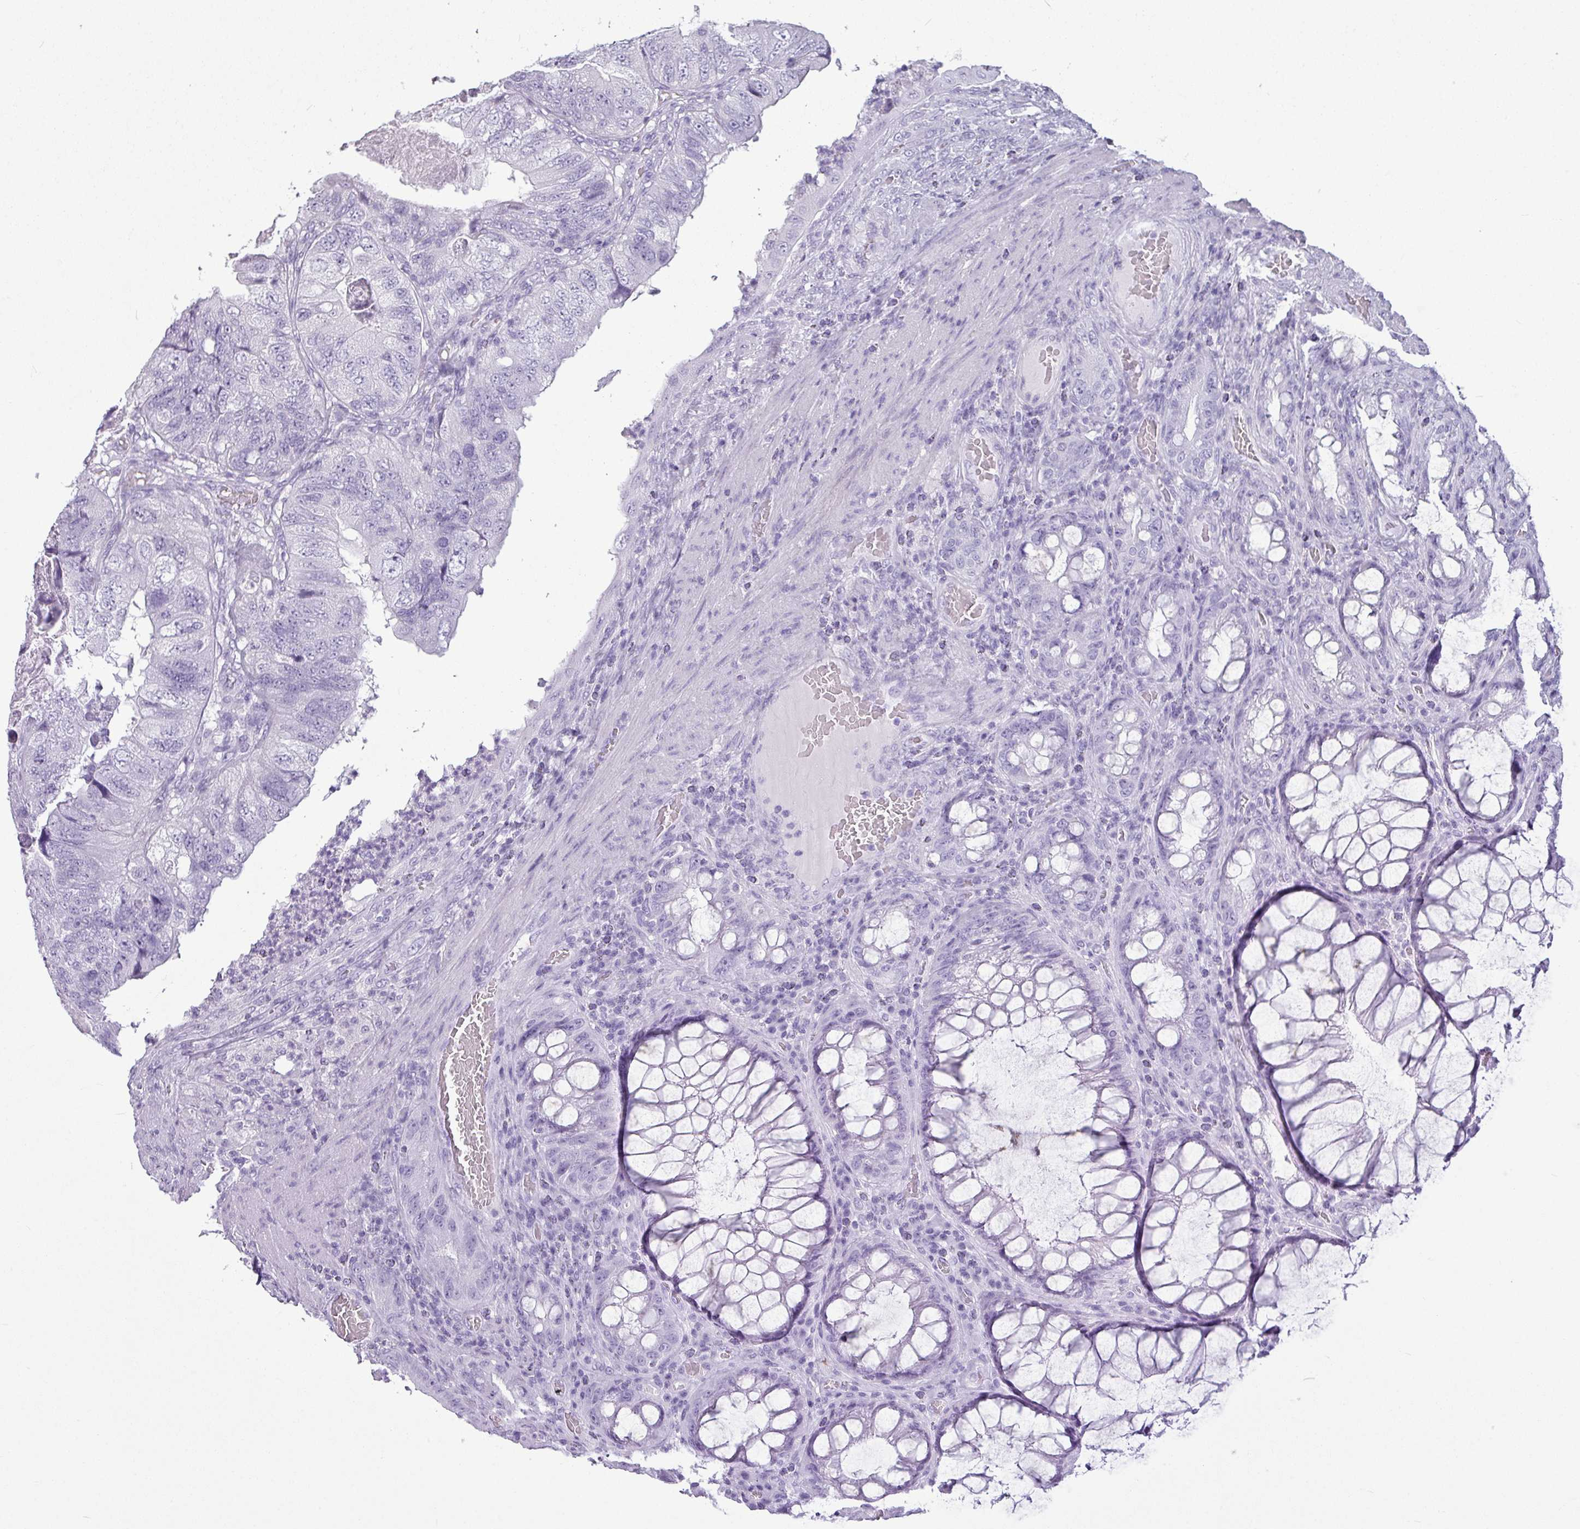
{"staining": {"intensity": "negative", "quantity": "none", "location": "none"}, "tissue": "colorectal cancer", "cell_type": "Tumor cells", "image_type": "cancer", "snomed": [{"axis": "morphology", "description": "Adenocarcinoma, NOS"}, {"axis": "topography", "description": "Rectum"}], "caption": "This is an IHC photomicrograph of human colorectal cancer. There is no expression in tumor cells.", "gene": "AMY1B", "patient": {"sex": "male", "age": 63}}